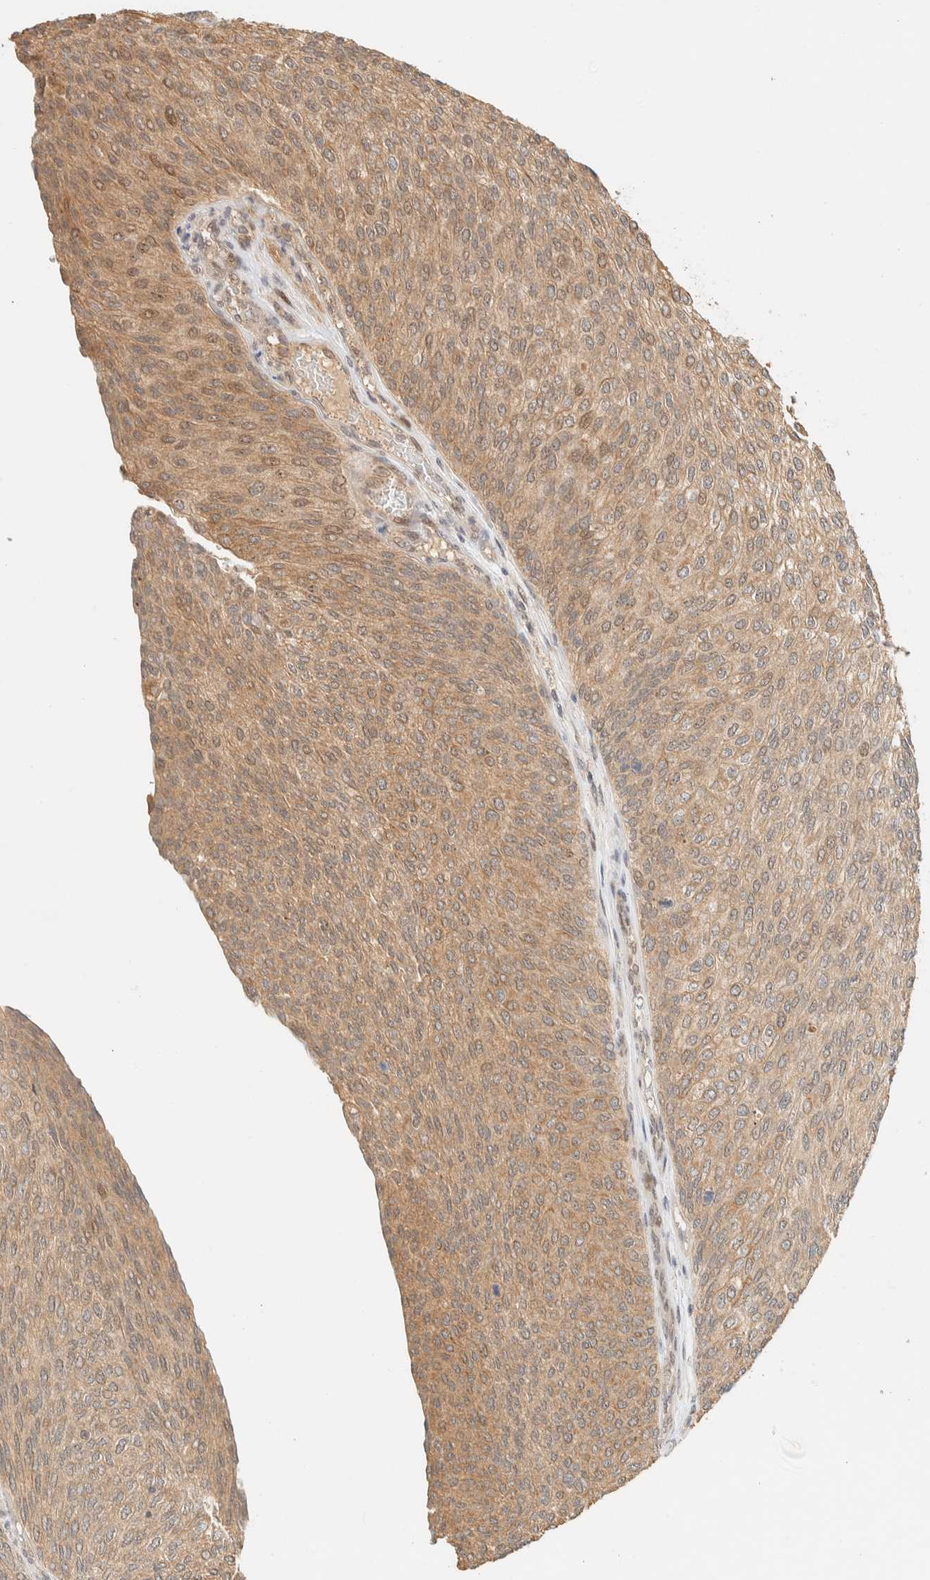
{"staining": {"intensity": "moderate", "quantity": ">75%", "location": "cytoplasmic/membranous"}, "tissue": "urothelial cancer", "cell_type": "Tumor cells", "image_type": "cancer", "snomed": [{"axis": "morphology", "description": "Urothelial carcinoma, Low grade"}, {"axis": "topography", "description": "Urinary bladder"}], "caption": "An immunohistochemistry (IHC) image of tumor tissue is shown. Protein staining in brown labels moderate cytoplasmic/membranous positivity in urothelial cancer within tumor cells.", "gene": "ZBTB34", "patient": {"sex": "female", "age": 79}}